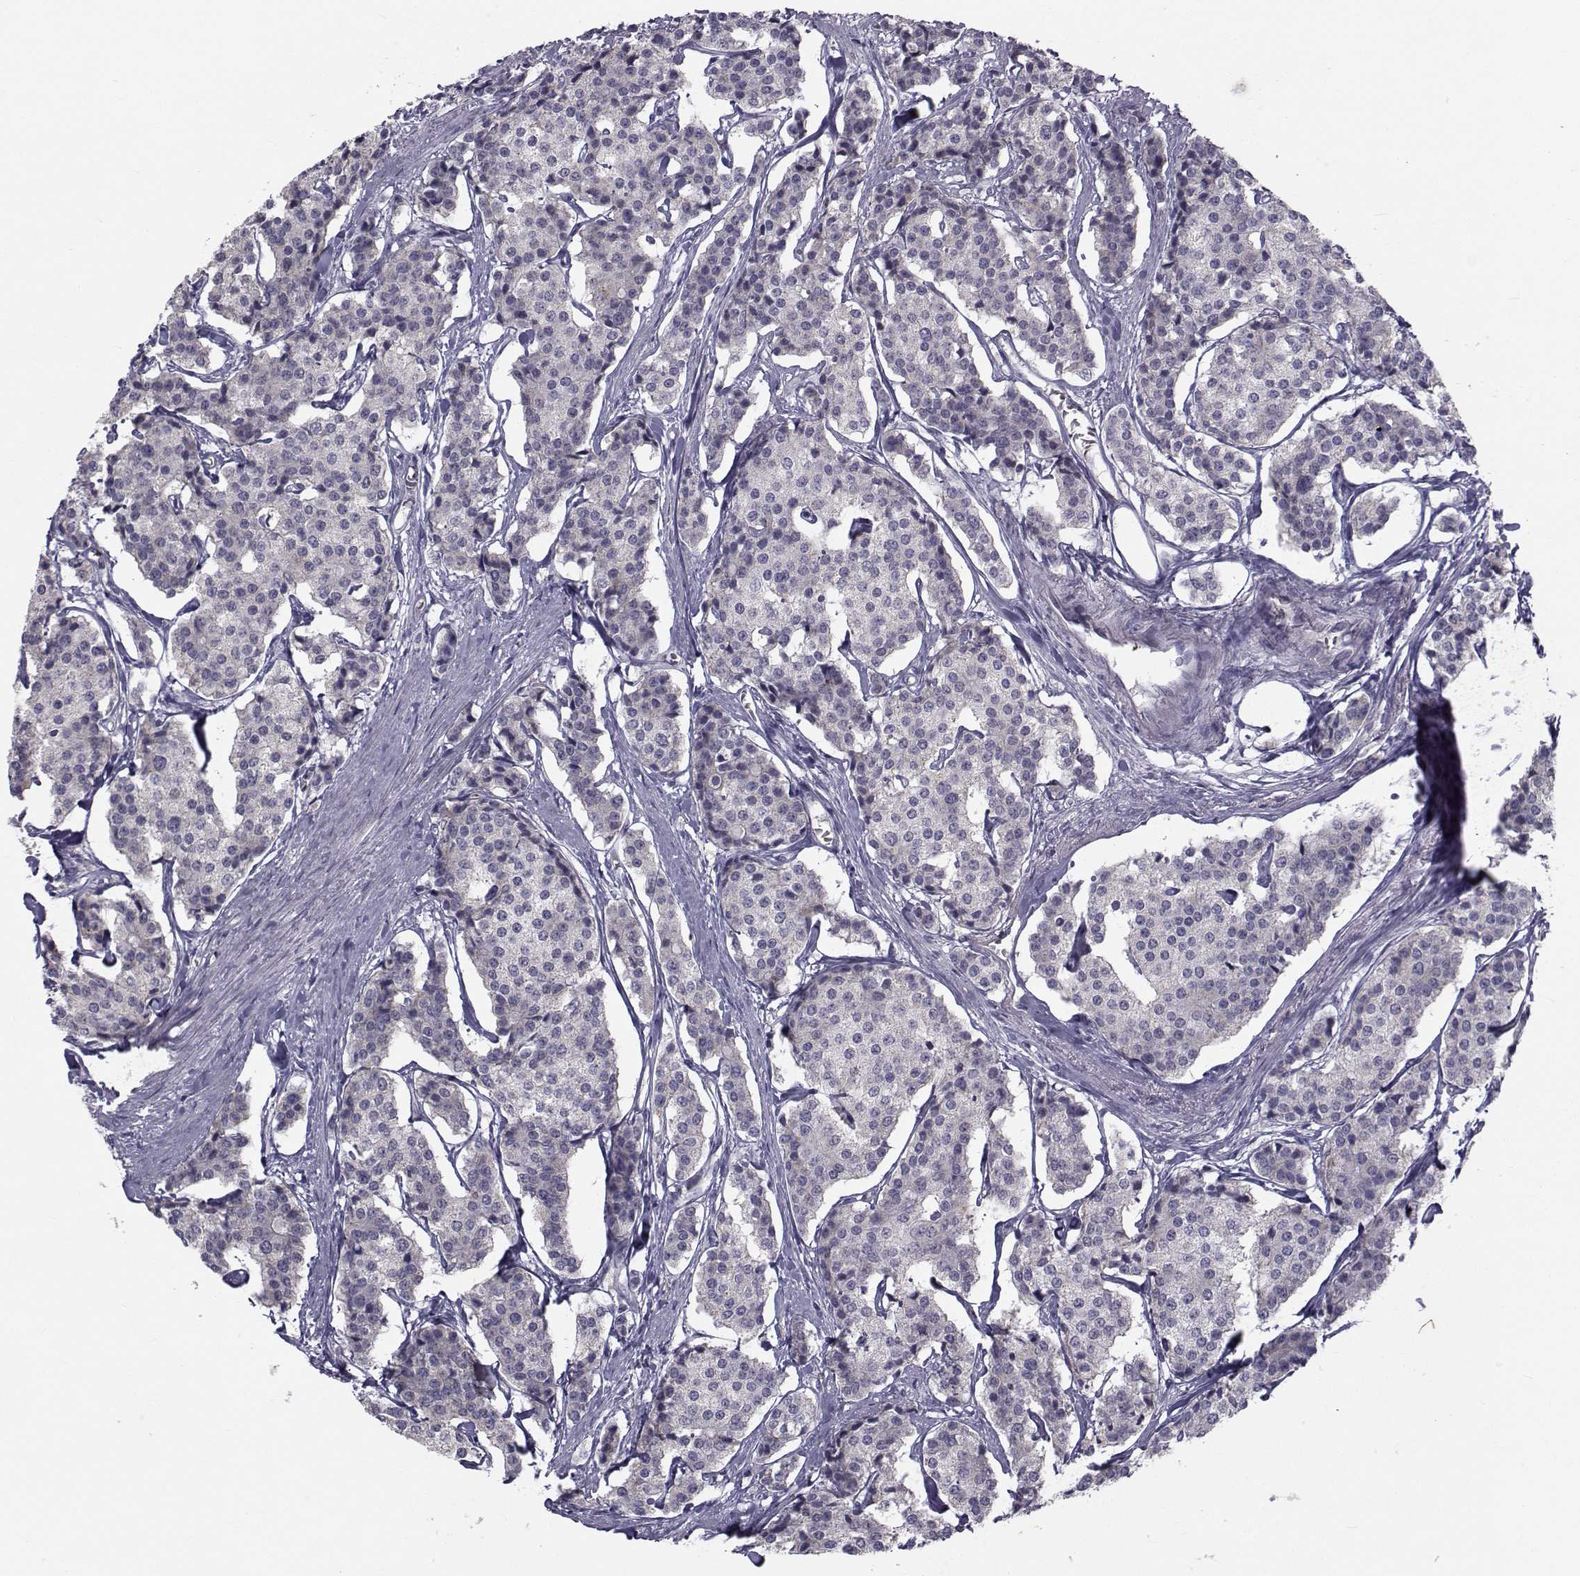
{"staining": {"intensity": "negative", "quantity": "none", "location": "none"}, "tissue": "carcinoid", "cell_type": "Tumor cells", "image_type": "cancer", "snomed": [{"axis": "morphology", "description": "Carcinoid, malignant, NOS"}, {"axis": "topography", "description": "Small intestine"}], "caption": "This is an IHC photomicrograph of human carcinoid. There is no positivity in tumor cells.", "gene": "ANGPT1", "patient": {"sex": "female", "age": 65}}